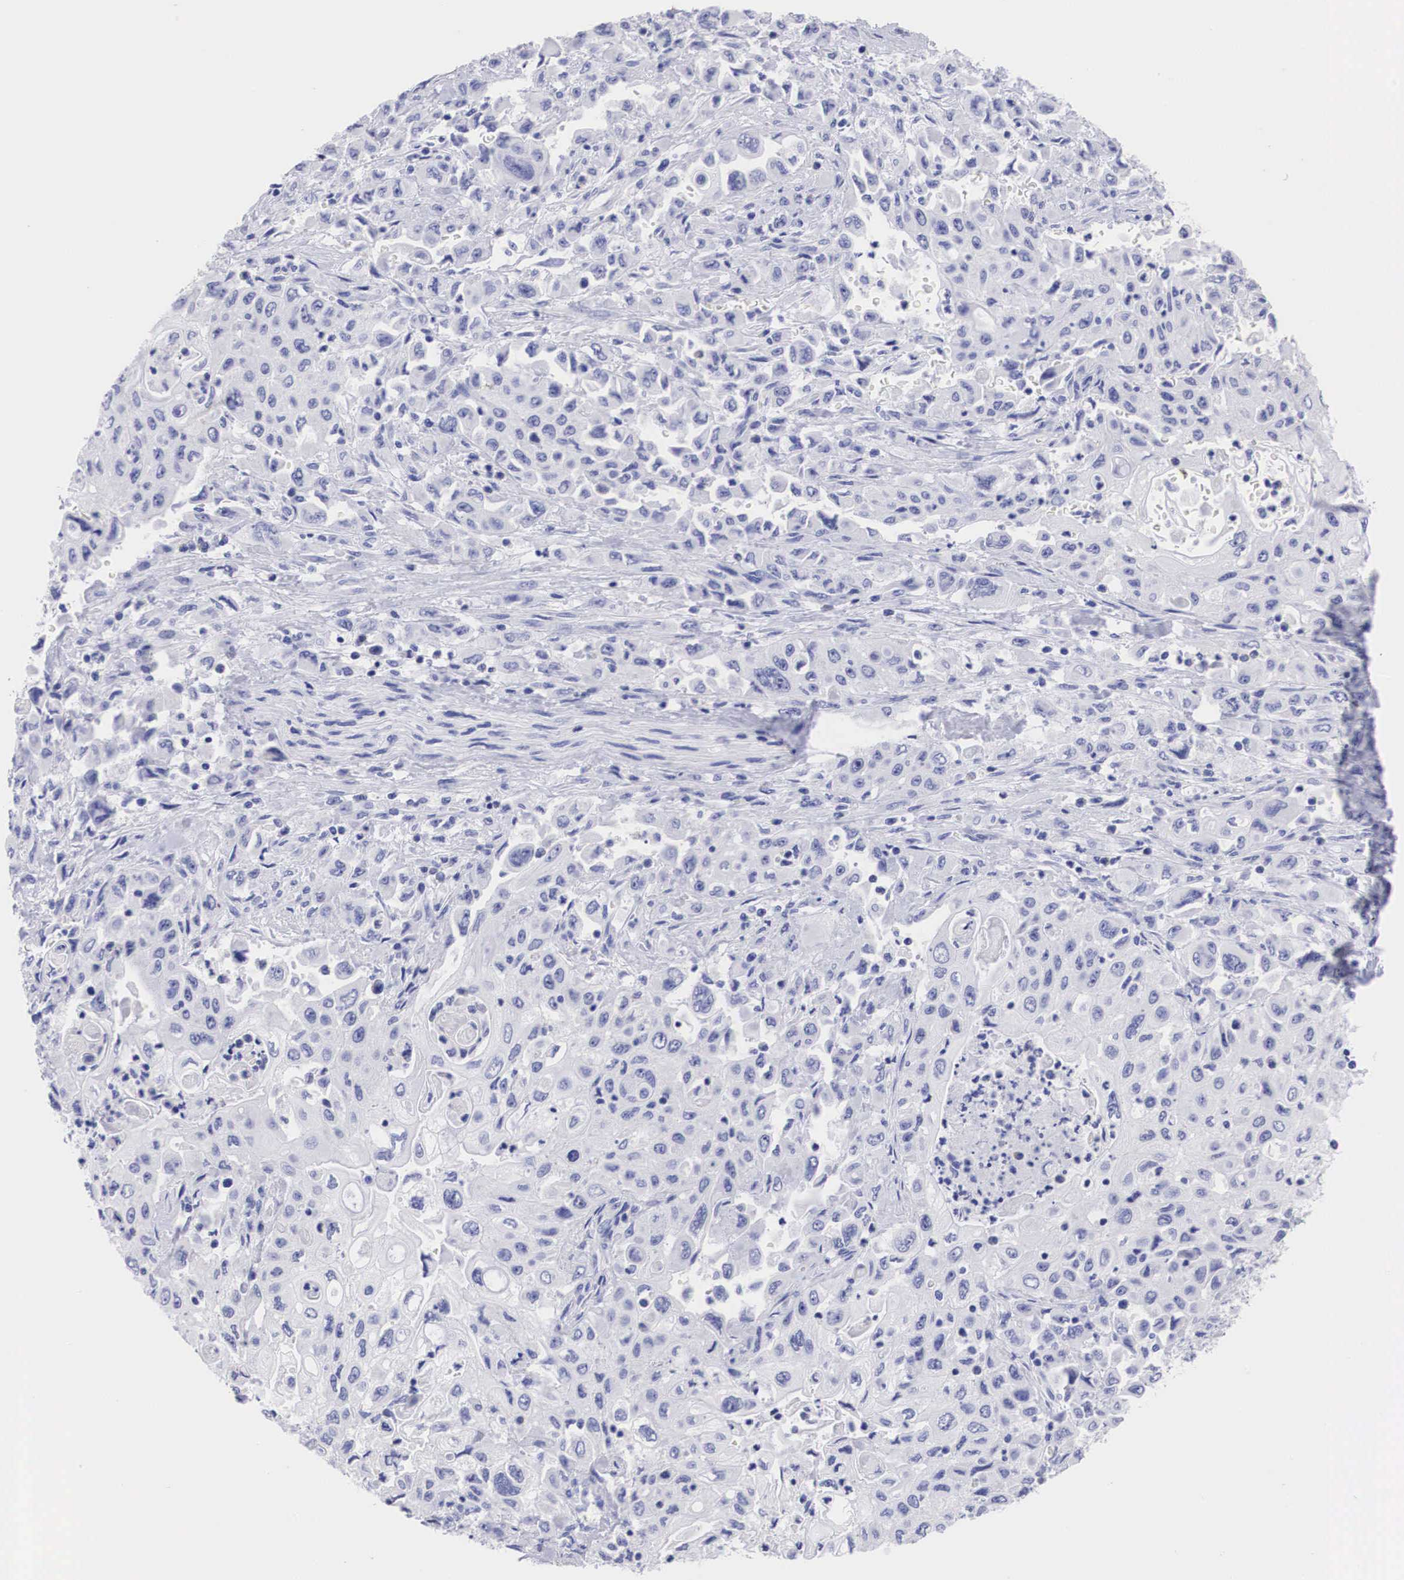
{"staining": {"intensity": "negative", "quantity": "none", "location": "none"}, "tissue": "pancreatic cancer", "cell_type": "Tumor cells", "image_type": "cancer", "snomed": [{"axis": "morphology", "description": "Adenocarcinoma, NOS"}, {"axis": "topography", "description": "Pancreas"}], "caption": "This is a photomicrograph of IHC staining of adenocarcinoma (pancreatic), which shows no positivity in tumor cells. (DAB immunohistochemistry (IHC) with hematoxylin counter stain).", "gene": "TYR", "patient": {"sex": "male", "age": 70}}